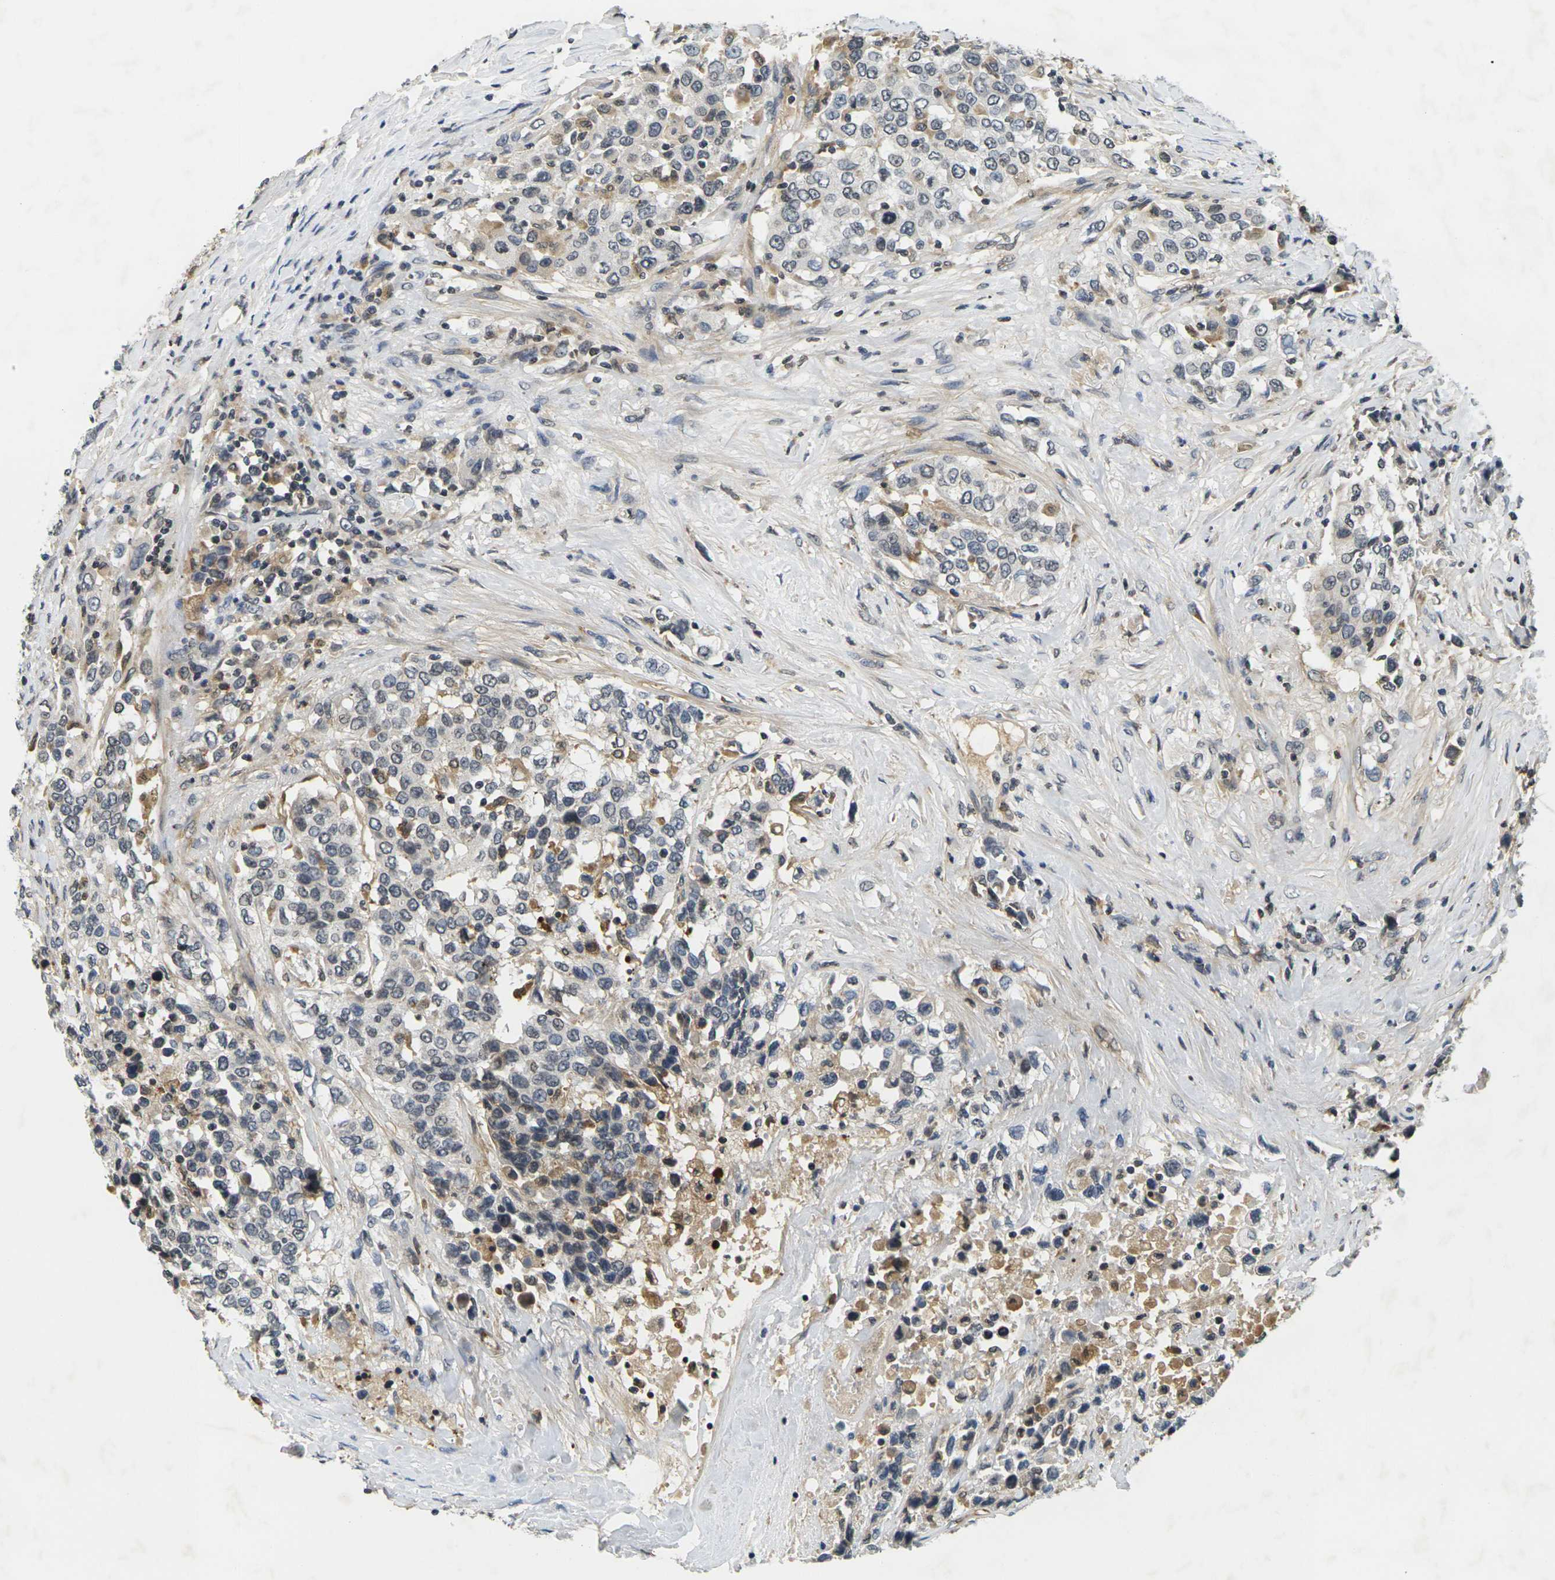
{"staining": {"intensity": "negative", "quantity": "none", "location": "none"}, "tissue": "urothelial cancer", "cell_type": "Tumor cells", "image_type": "cancer", "snomed": [{"axis": "morphology", "description": "Urothelial carcinoma, High grade"}, {"axis": "topography", "description": "Urinary bladder"}], "caption": "Tumor cells show no significant protein staining in urothelial cancer.", "gene": "C1QC", "patient": {"sex": "female", "age": 80}}